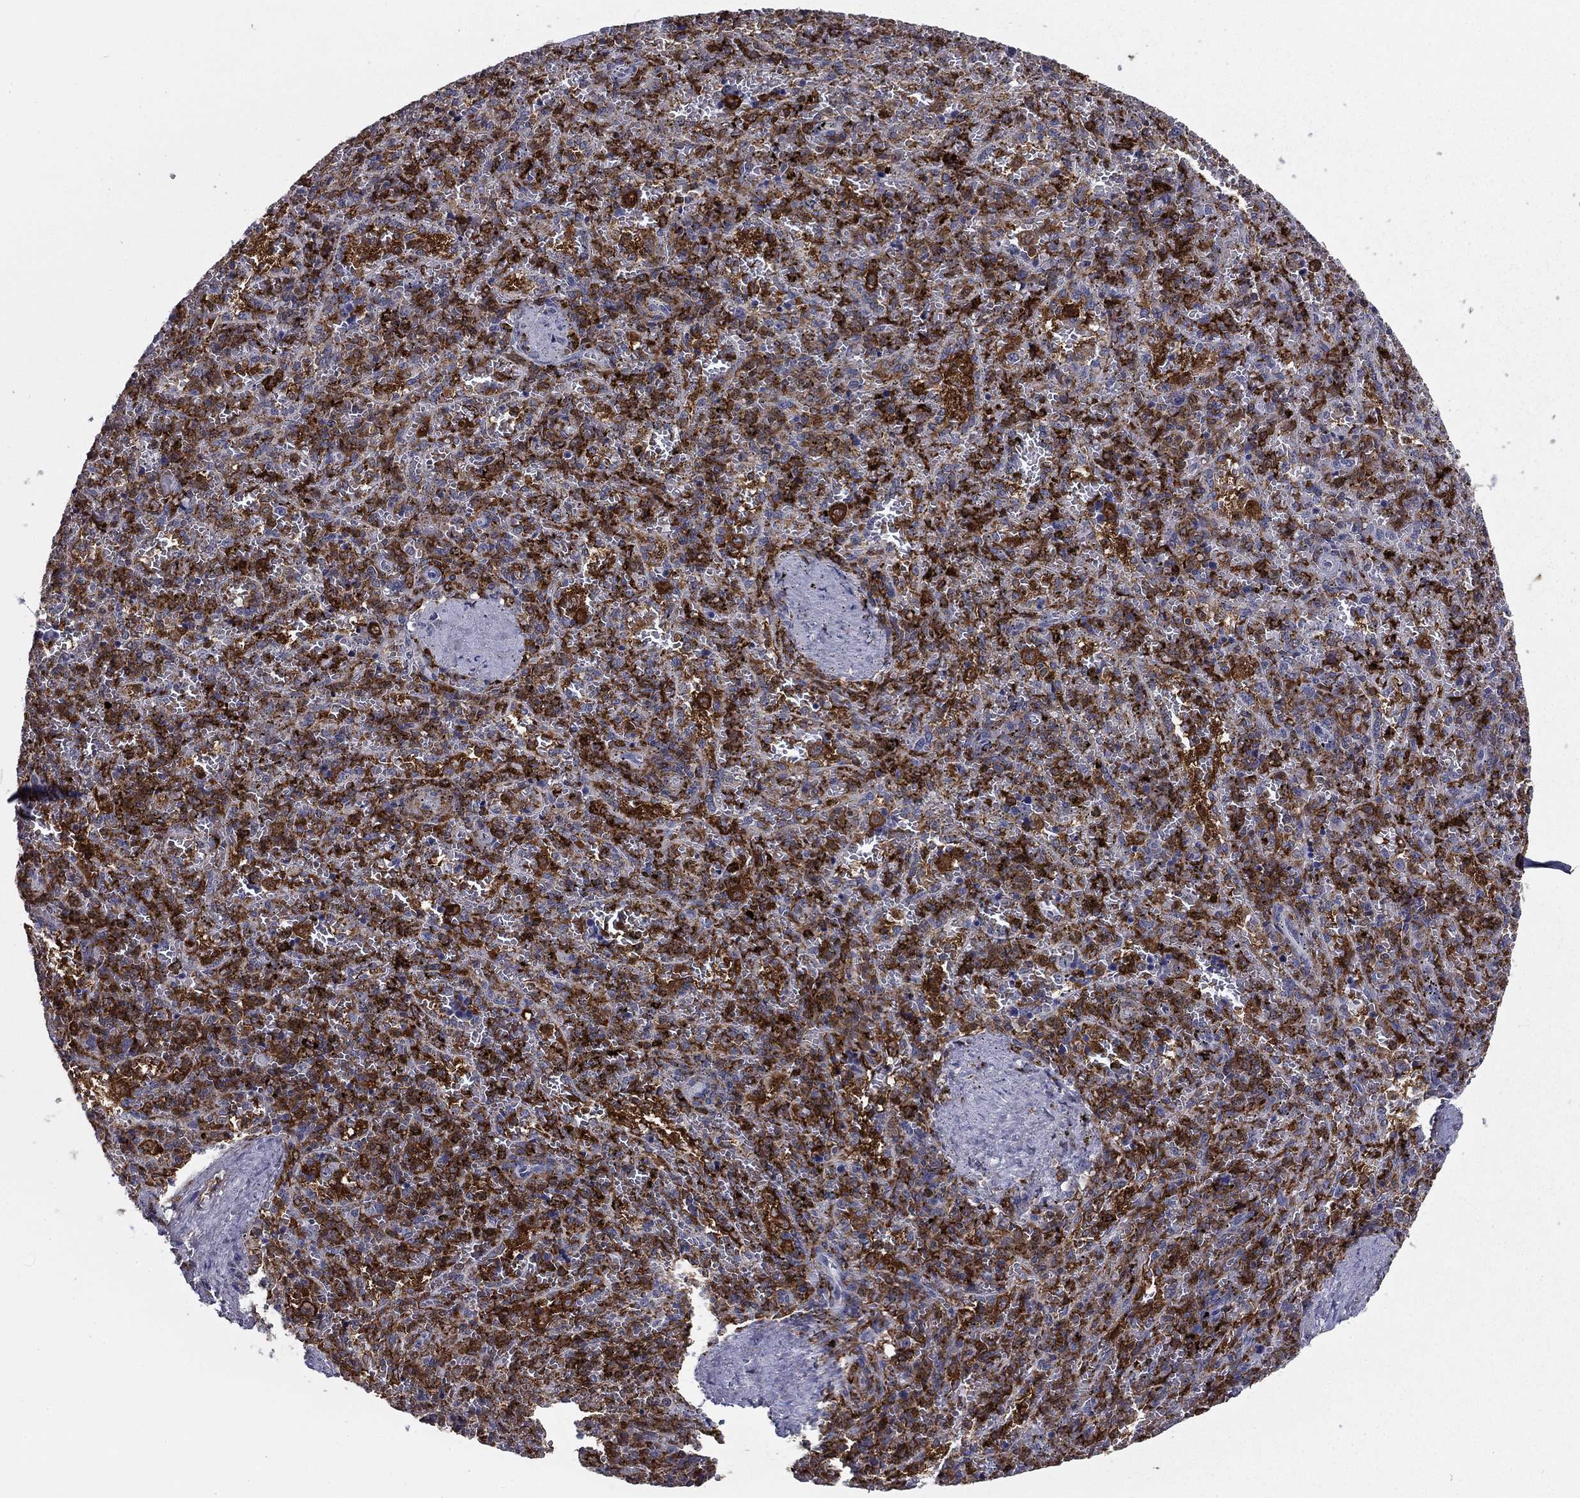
{"staining": {"intensity": "strong", "quantity": "25%-75%", "location": "cytoplasmic/membranous"}, "tissue": "spleen", "cell_type": "Cells in red pulp", "image_type": "normal", "snomed": [{"axis": "morphology", "description": "Normal tissue, NOS"}, {"axis": "topography", "description": "Spleen"}], "caption": "Immunohistochemical staining of benign spleen shows 25%-75% levels of strong cytoplasmic/membranous protein expression in approximately 25%-75% of cells in red pulp. (IHC, brightfield microscopy, high magnification).", "gene": "PLCB2", "patient": {"sex": "female", "age": 50}}